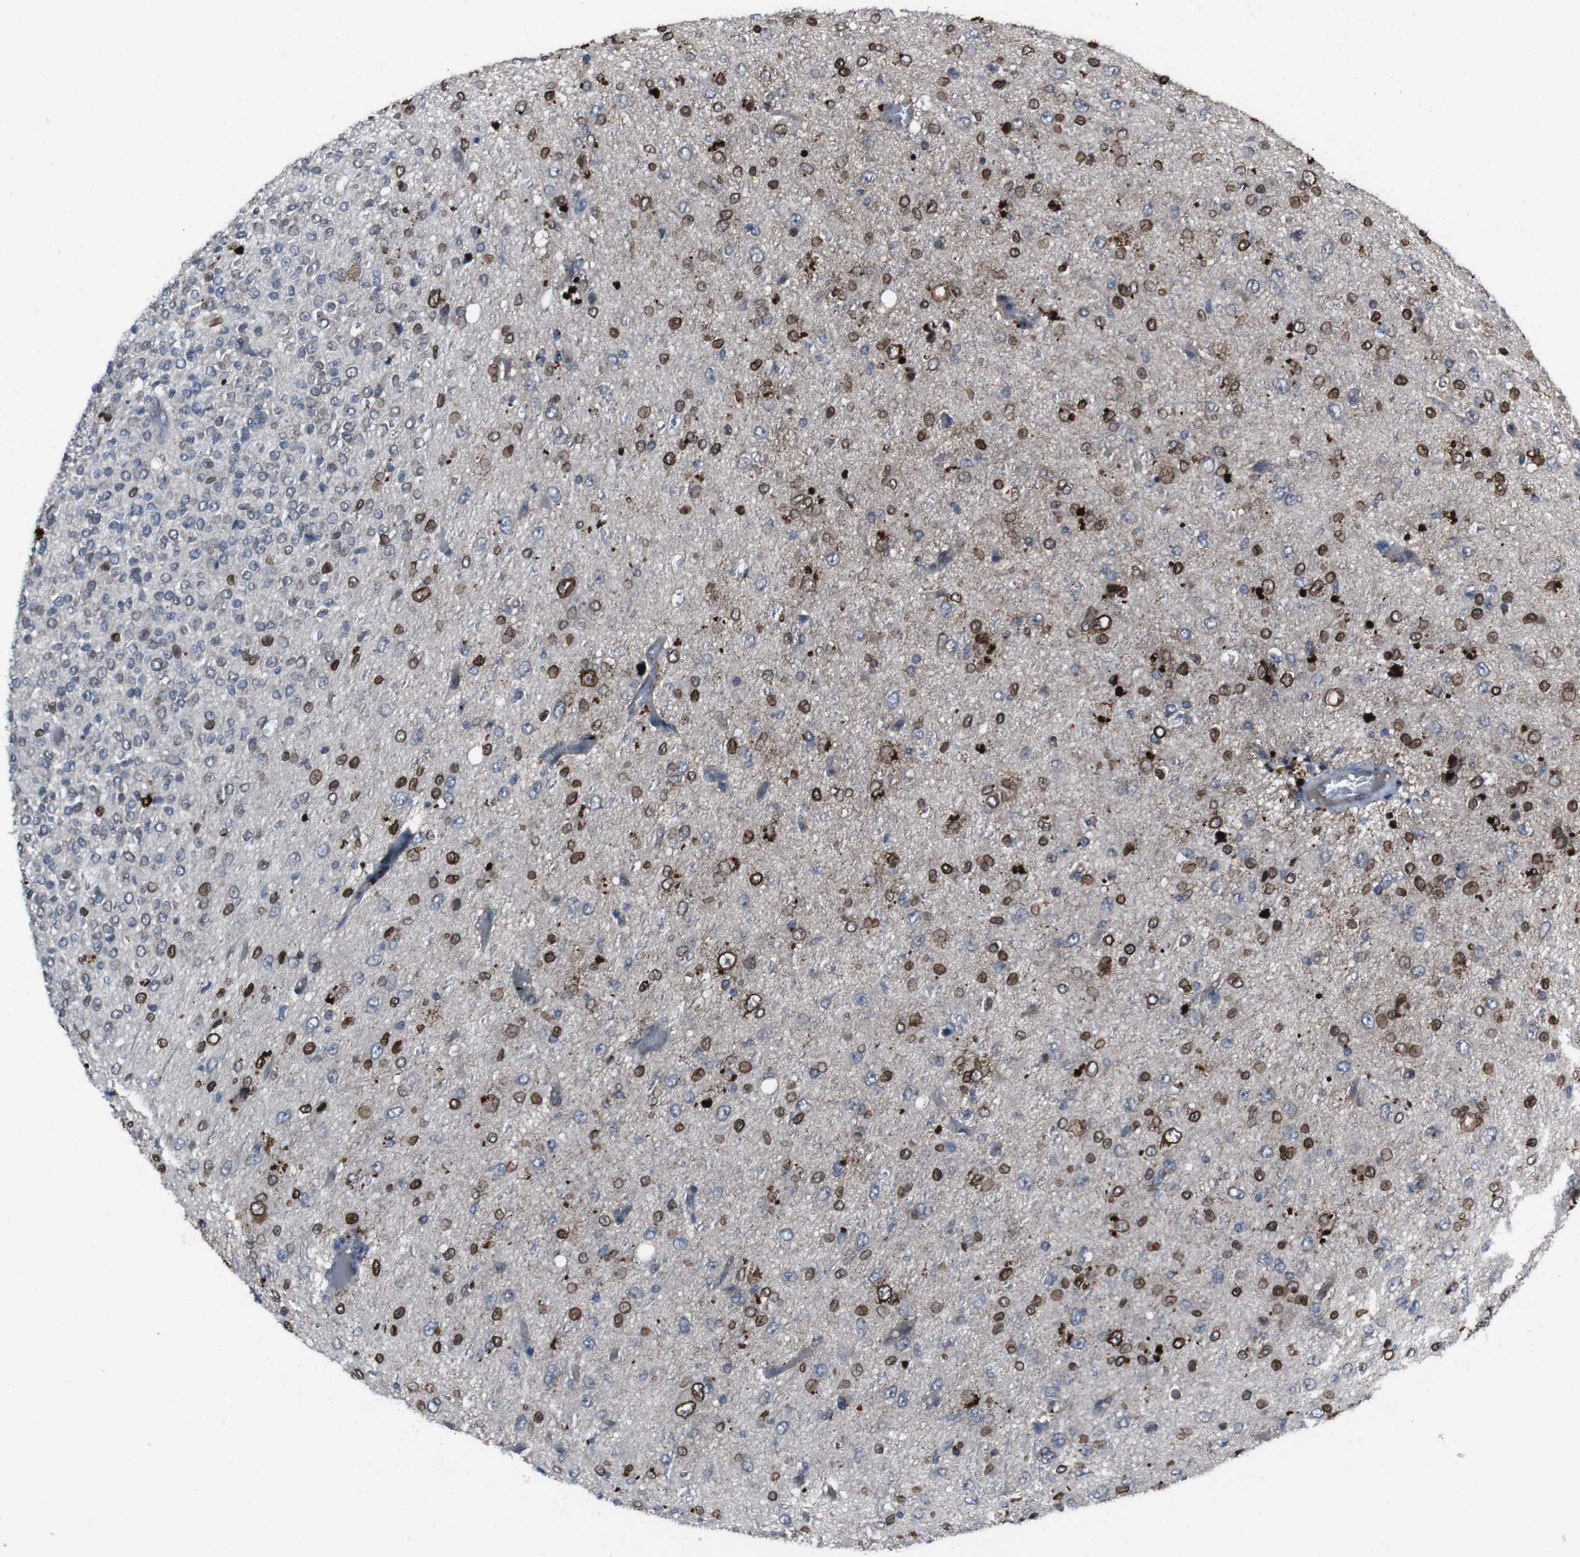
{"staining": {"intensity": "moderate", "quantity": "25%-75%", "location": "cytoplasmic/membranous,nuclear"}, "tissue": "glioma", "cell_type": "Tumor cells", "image_type": "cancer", "snomed": [{"axis": "morphology", "description": "Glioma, malignant, High grade"}, {"axis": "topography", "description": "pancreas cauda"}], "caption": "Immunohistochemical staining of glioma exhibits medium levels of moderate cytoplasmic/membranous and nuclear expression in about 25%-75% of tumor cells.", "gene": "EFNA5", "patient": {"sex": "male", "age": 60}}